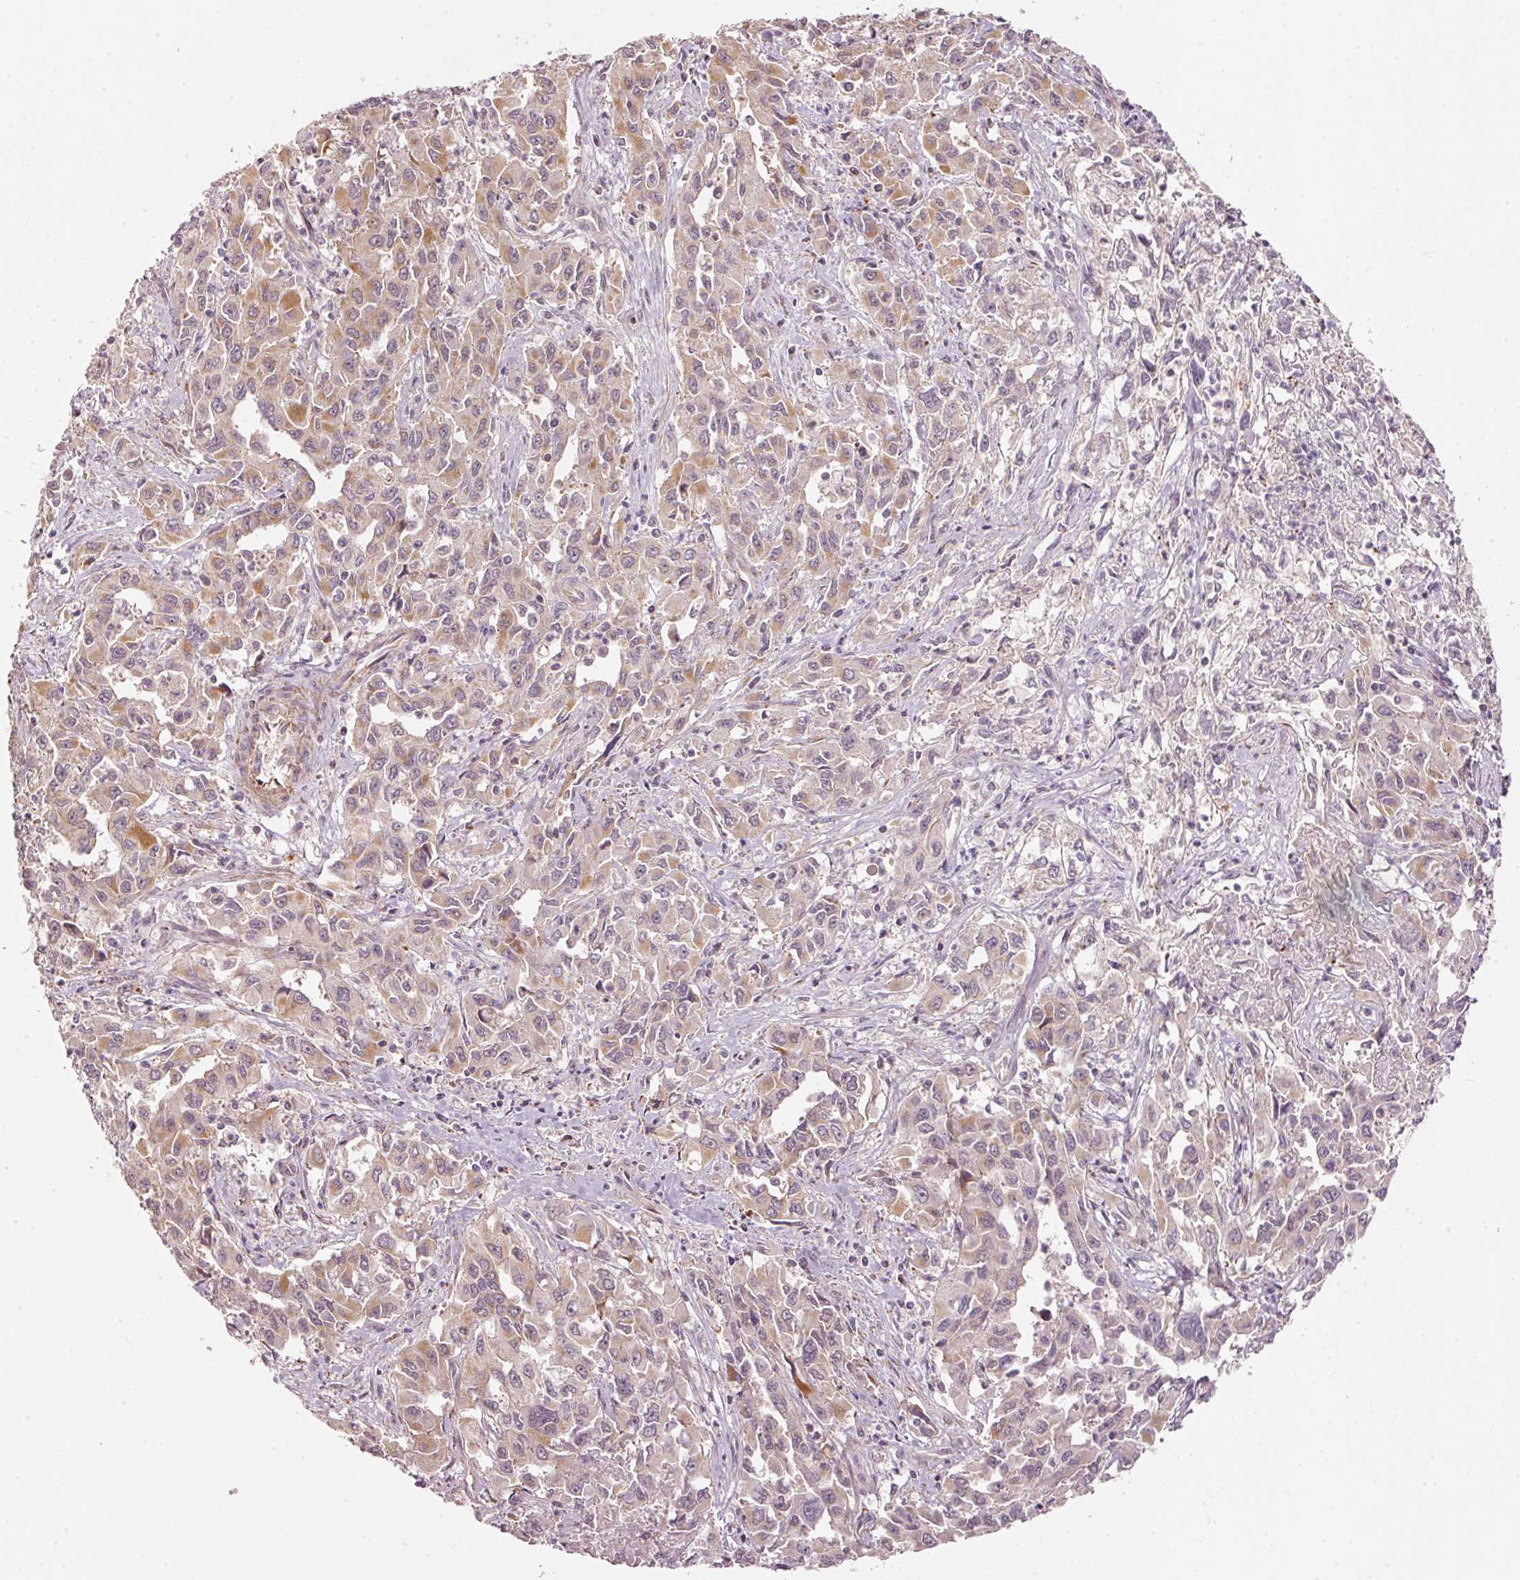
{"staining": {"intensity": "moderate", "quantity": "25%-75%", "location": "cytoplasmic/membranous"}, "tissue": "liver cancer", "cell_type": "Tumor cells", "image_type": "cancer", "snomed": [{"axis": "morphology", "description": "Carcinoma, Hepatocellular, NOS"}, {"axis": "topography", "description": "Liver"}], "caption": "Immunohistochemical staining of human liver cancer (hepatocellular carcinoma) reveals medium levels of moderate cytoplasmic/membranous positivity in about 25%-75% of tumor cells.", "gene": "ARHGAP22", "patient": {"sex": "male", "age": 63}}